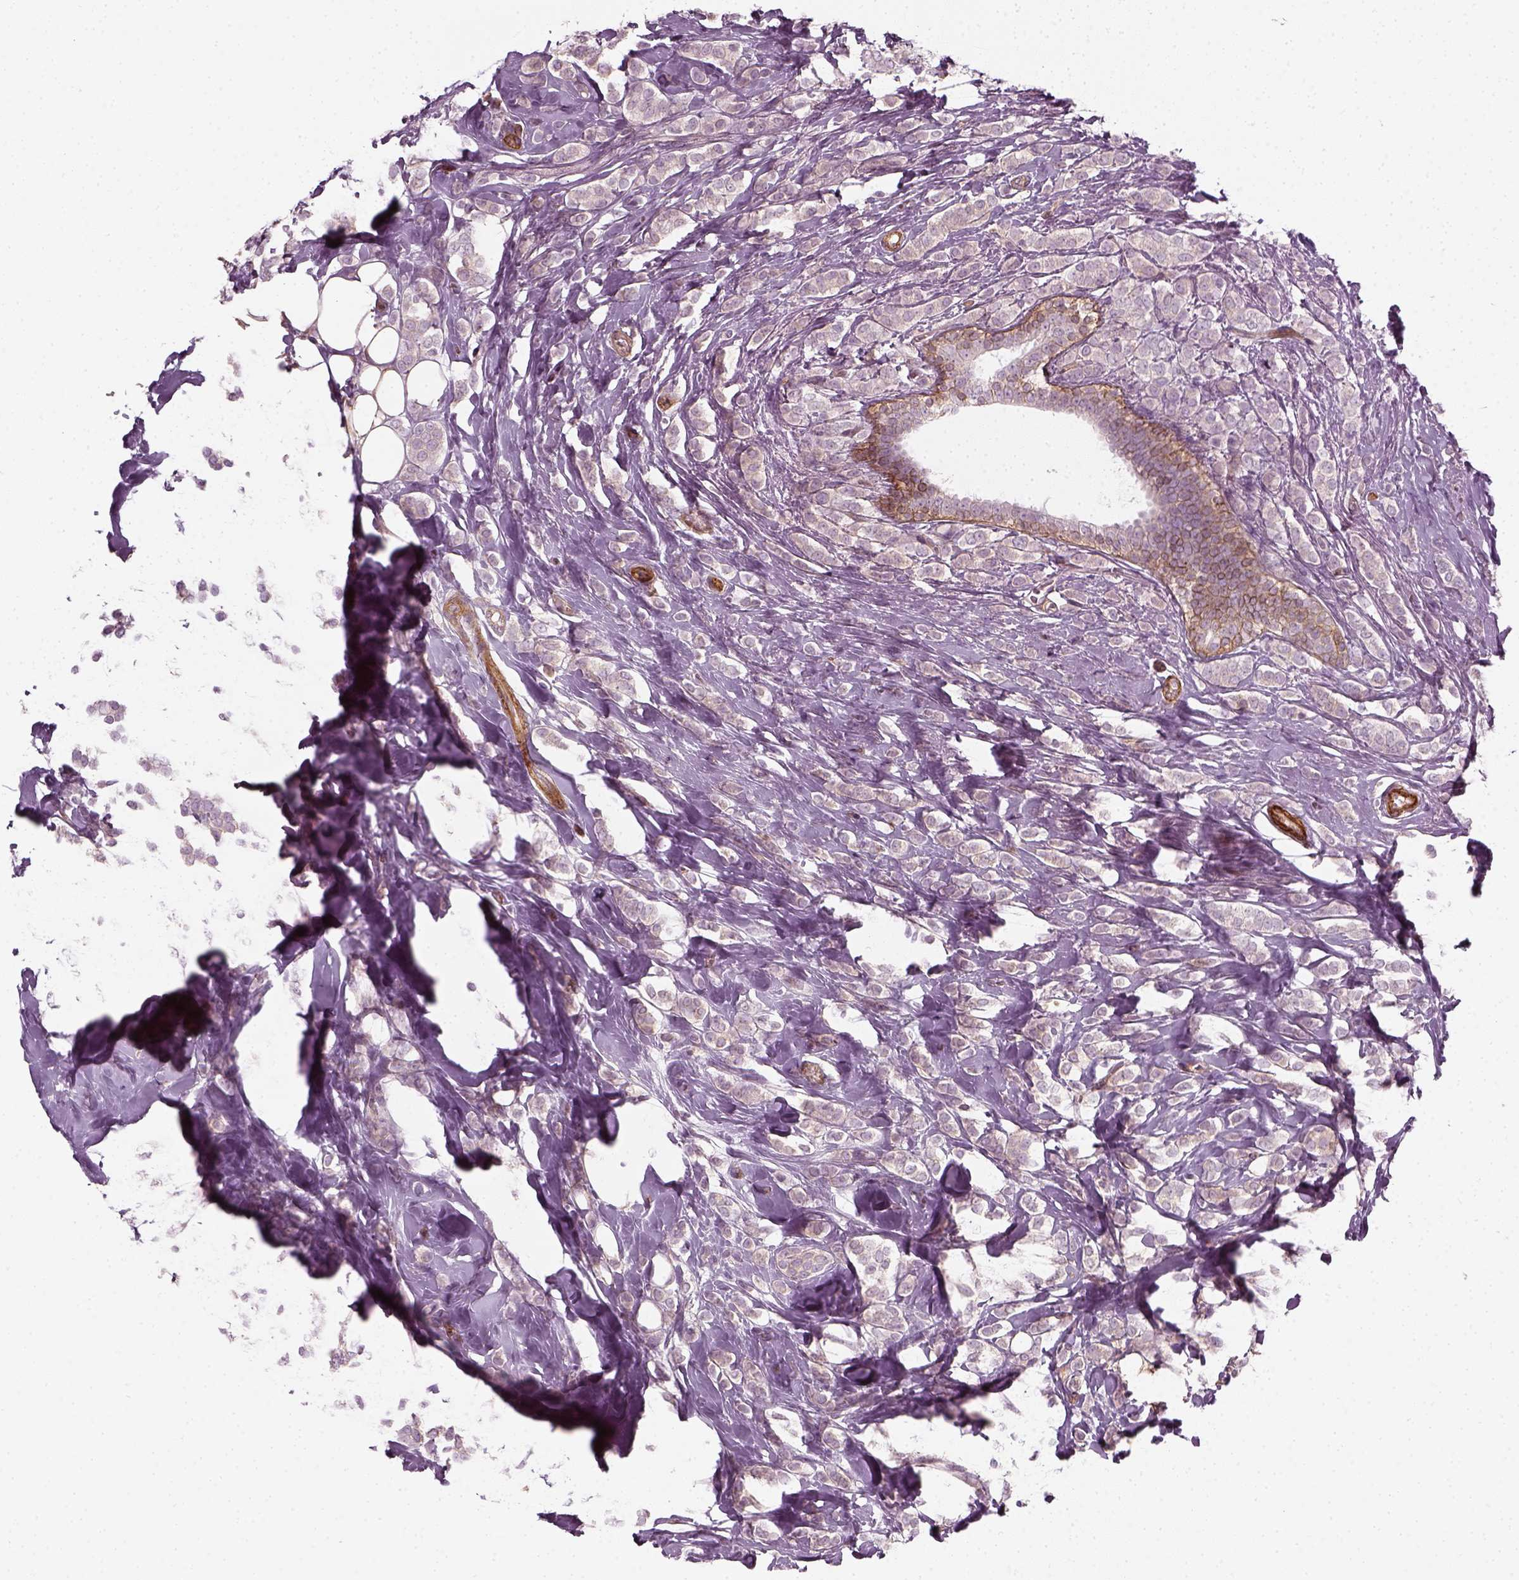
{"staining": {"intensity": "negative", "quantity": "none", "location": "none"}, "tissue": "breast cancer", "cell_type": "Tumor cells", "image_type": "cancer", "snomed": [{"axis": "morphology", "description": "Lobular carcinoma"}, {"axis": "topography", "description": "Breast"}], "caption": "This histopathology image is of breast cancer (lobular carcinoma) stained with immunohistochemistry (IHC) to label a protein in brown with the nuclei are counter-stained blue. There is no staining in tumor cells.", "gene": "NPTN", "patient": {"sex": "female", "age": 49}}